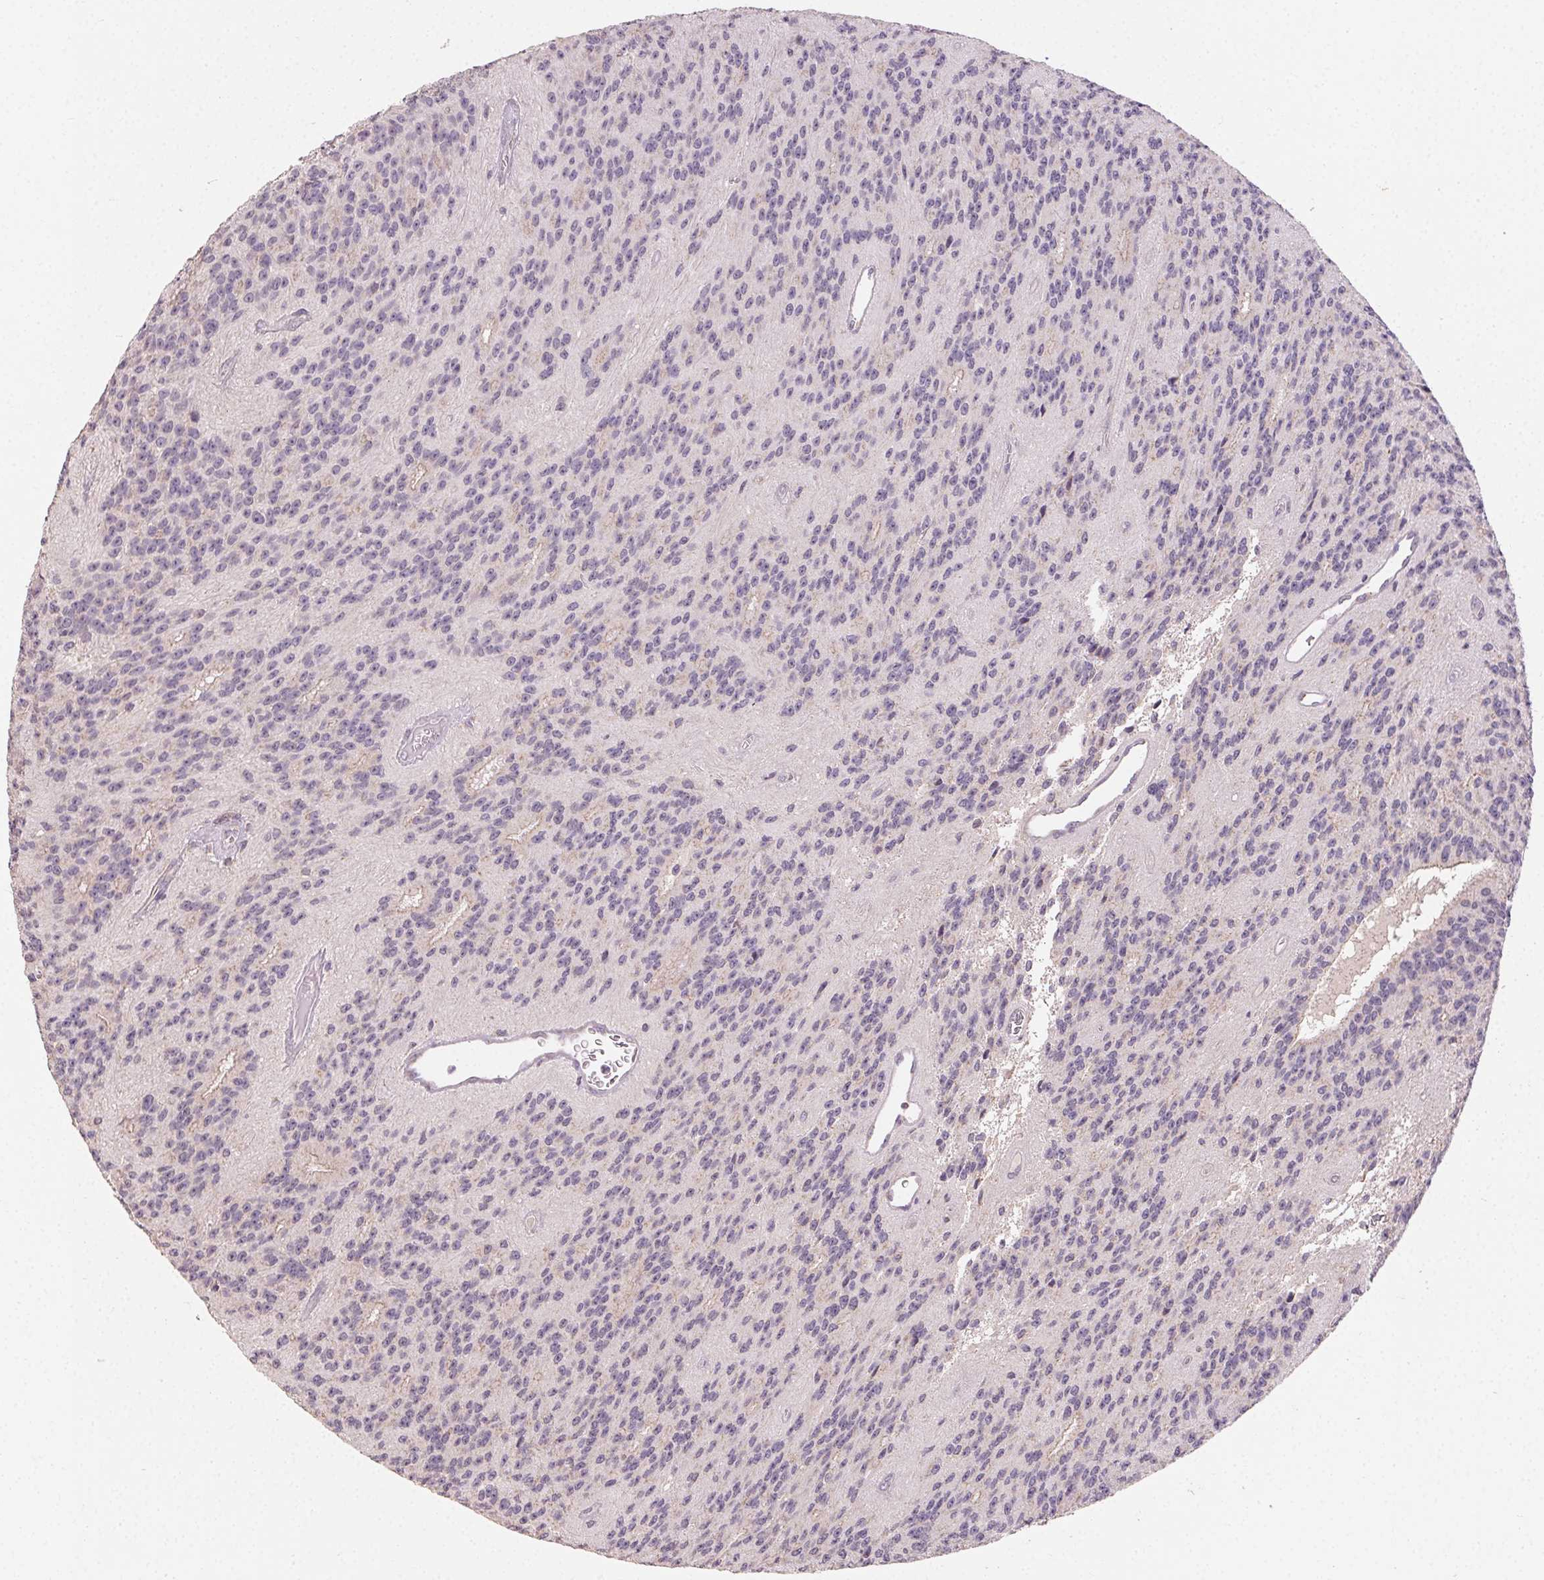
{"staining": {"intensity": "negative", "quantity": "none", "location": "none"}, "tissue": "glioma", "cell_type": "Tumor cells", "image_type": "cancer", "snomed": [{"axis": "morphology", "description": "Glioma, malignant, Low grade"}, {"axis": "topography", "description": "Brain"}], "caption": "High magnification brightfield microscopy of low-grade glioma (malignant) stained with DAB (3,3'-diaminobenzidine) (brown) and counterstained with hematoxylin (blue): tumor cells show no significant expression.", "gene": "CLASP1", "patient": {"sex": "male", "age": 31}}